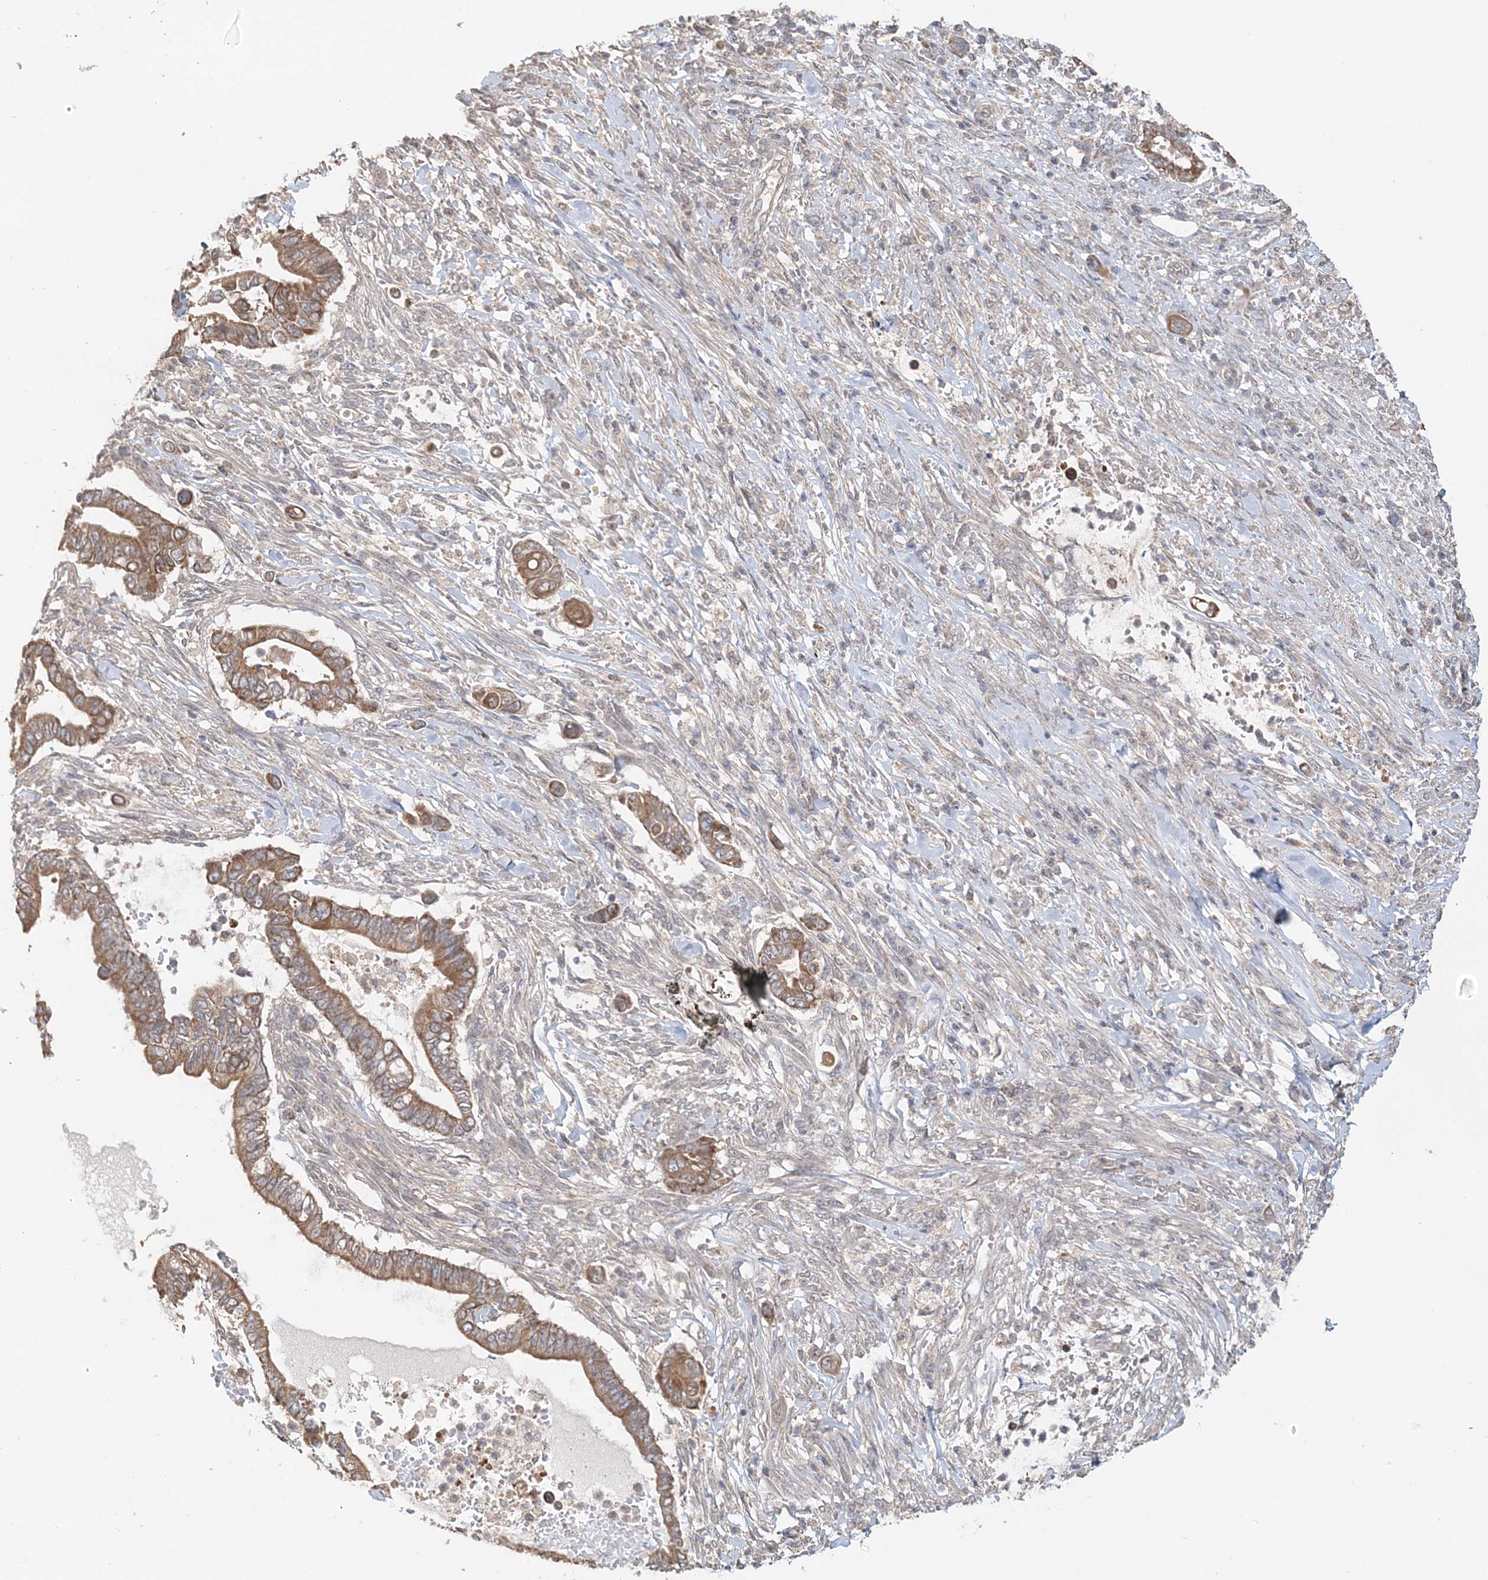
{"staining": {"intensity": "moderate", "quantity": ">75%", "location": "cytoplasmic/membranous"}, "tissue": "pancreatic cancer", "cell_type": "Tumor cells", "image_type": "cancer", "snomed": [{"axis": "morphology", "description": "Adenocarcinoma, NOS"}, {"axis": "topography", "description": "Pancreas"}], "caption": "Pancreatic cancer (adenocarcinoma) stained with a protein marker displays moderate staining in tumor cells.", "gene": "FBXO38", "patient": {"sex": "male", "age": 68}}